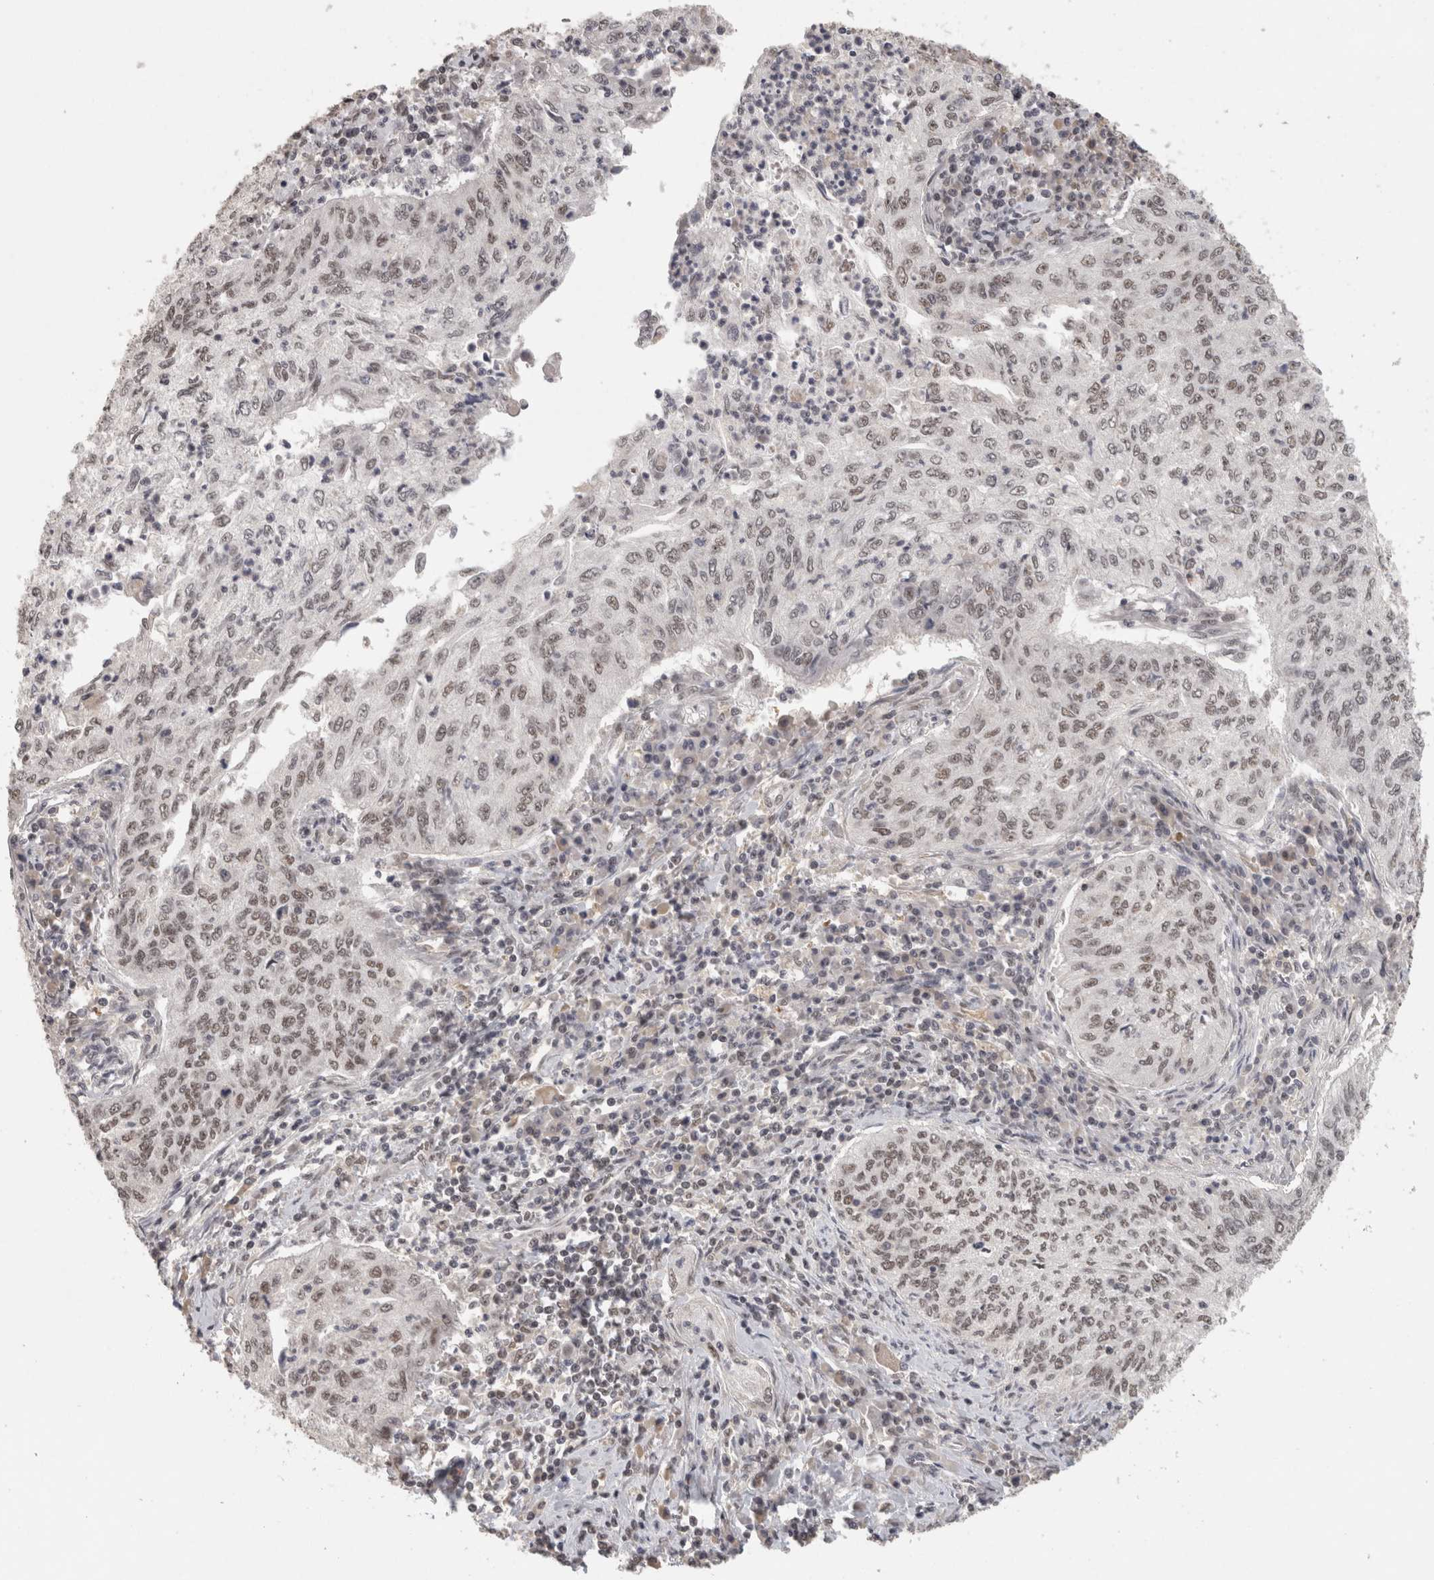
{"staining": {"intensity": "weak", "quantity": ">75%", "location": "nuclear"}, "tissue": "cervical cancer", "cell_type": "Tumor cells", "image_type": "cancer", "snomed": [{"axis": "morphology", "description": "Squamous cell carcinoma, NOS"}, {"axis": "topography", "description": "Cervix"}], "caption": "Cervical cancer (squamous cell carcinoma) tissue shows weak nuclear expression in approximately >75% of tumor cells, visualized by immunohistochemistry.", "gene": "ZNF830", "patient": {"sex": "female", "age": 30}}